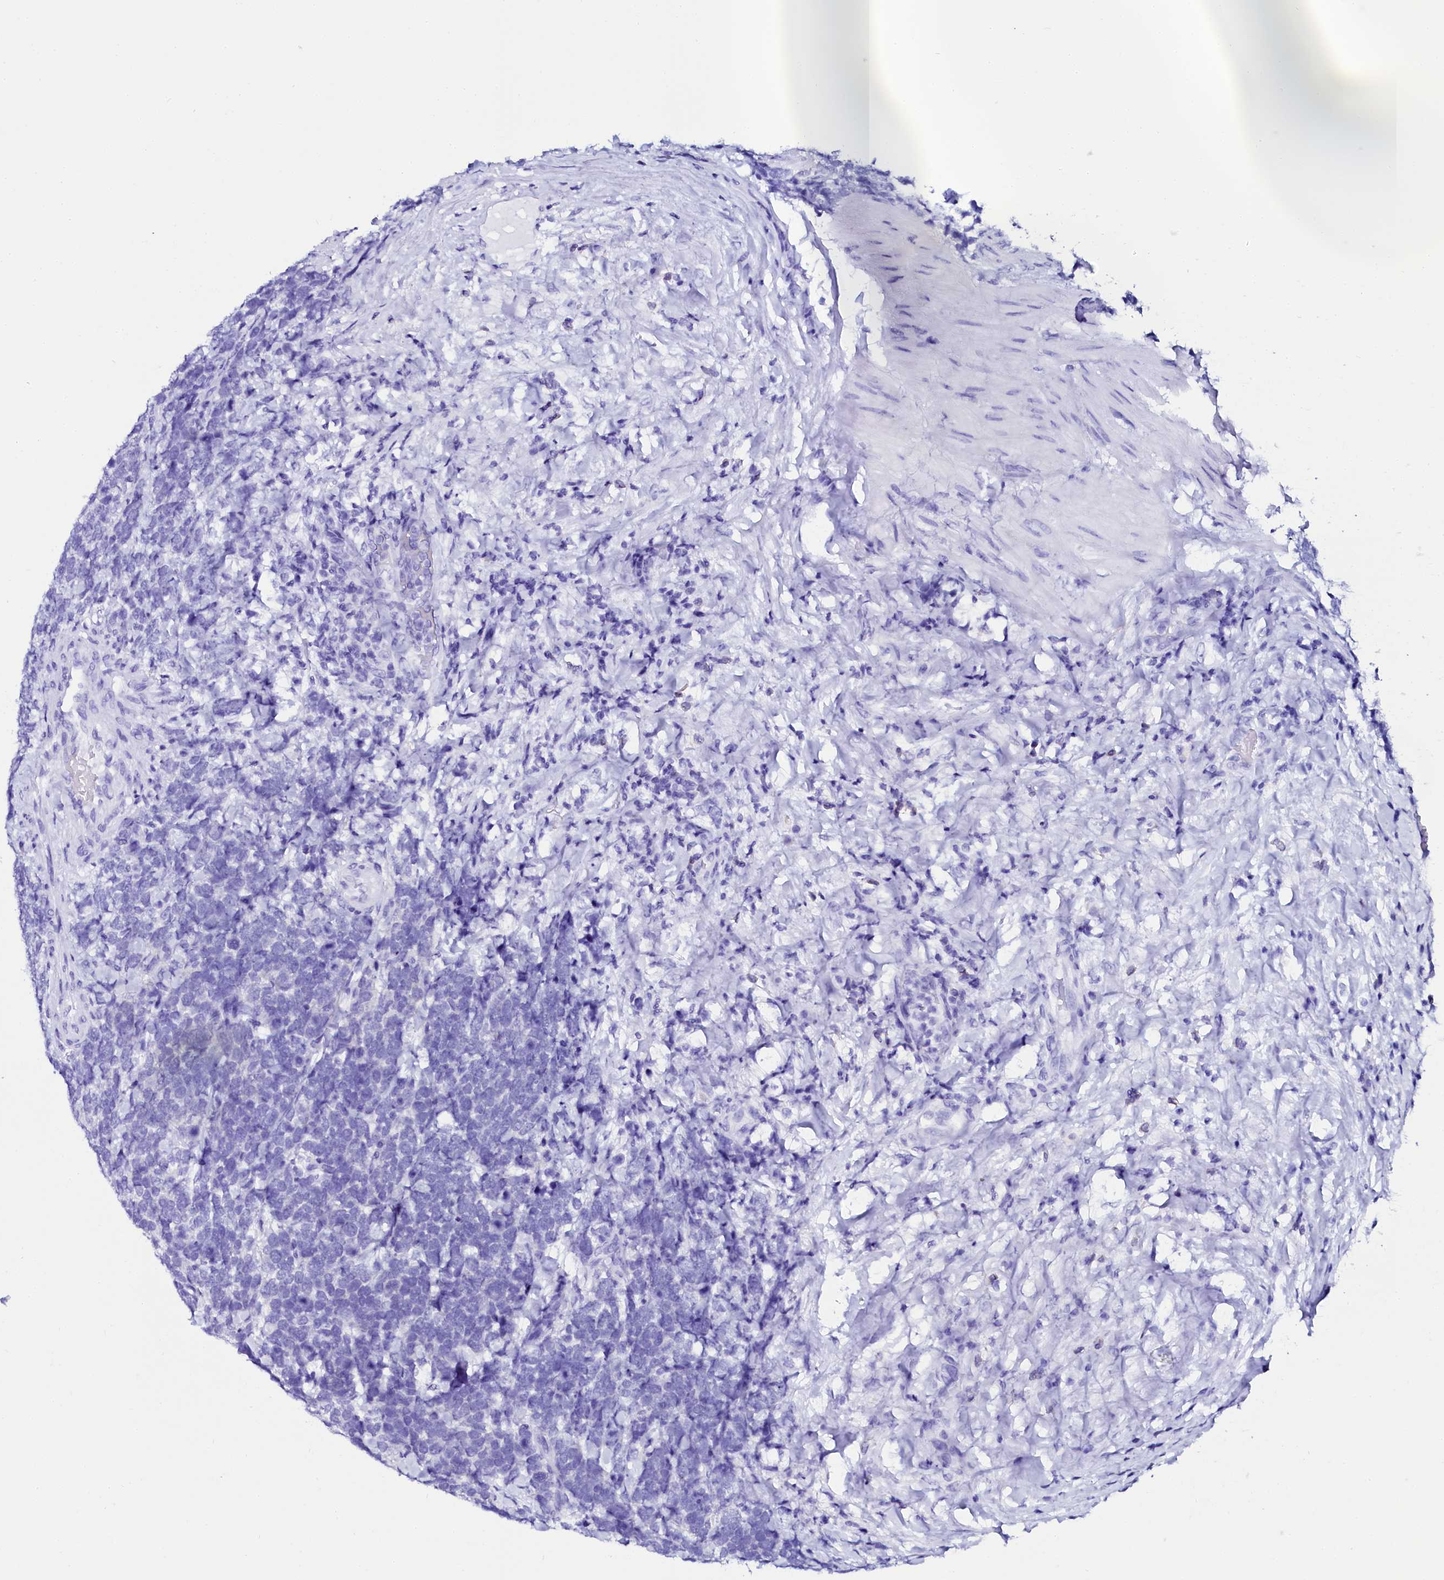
{"staining": {"intensity": "negative", "quantity": "none", "location": "none"}, "tissue": "urothelial cancer", "cell_type": "Tumor cells", "image_type": "cancer", "snomed": [{"axis": "morphology", "description": "Urothelial carcinoma, High grade"}, {"axis": "topography", "description": "Urinary bladder"}], "caption": "Immunohistochemistry (IHC) micrograph of neoplastic tissue: human urothelial cancer stained with DAB (3,3'-diaminobenzidine) demonstrates no significant protein staining in tumor cells.", "gene": "SORD", "patient": {"sex": "female", "age": 82}}